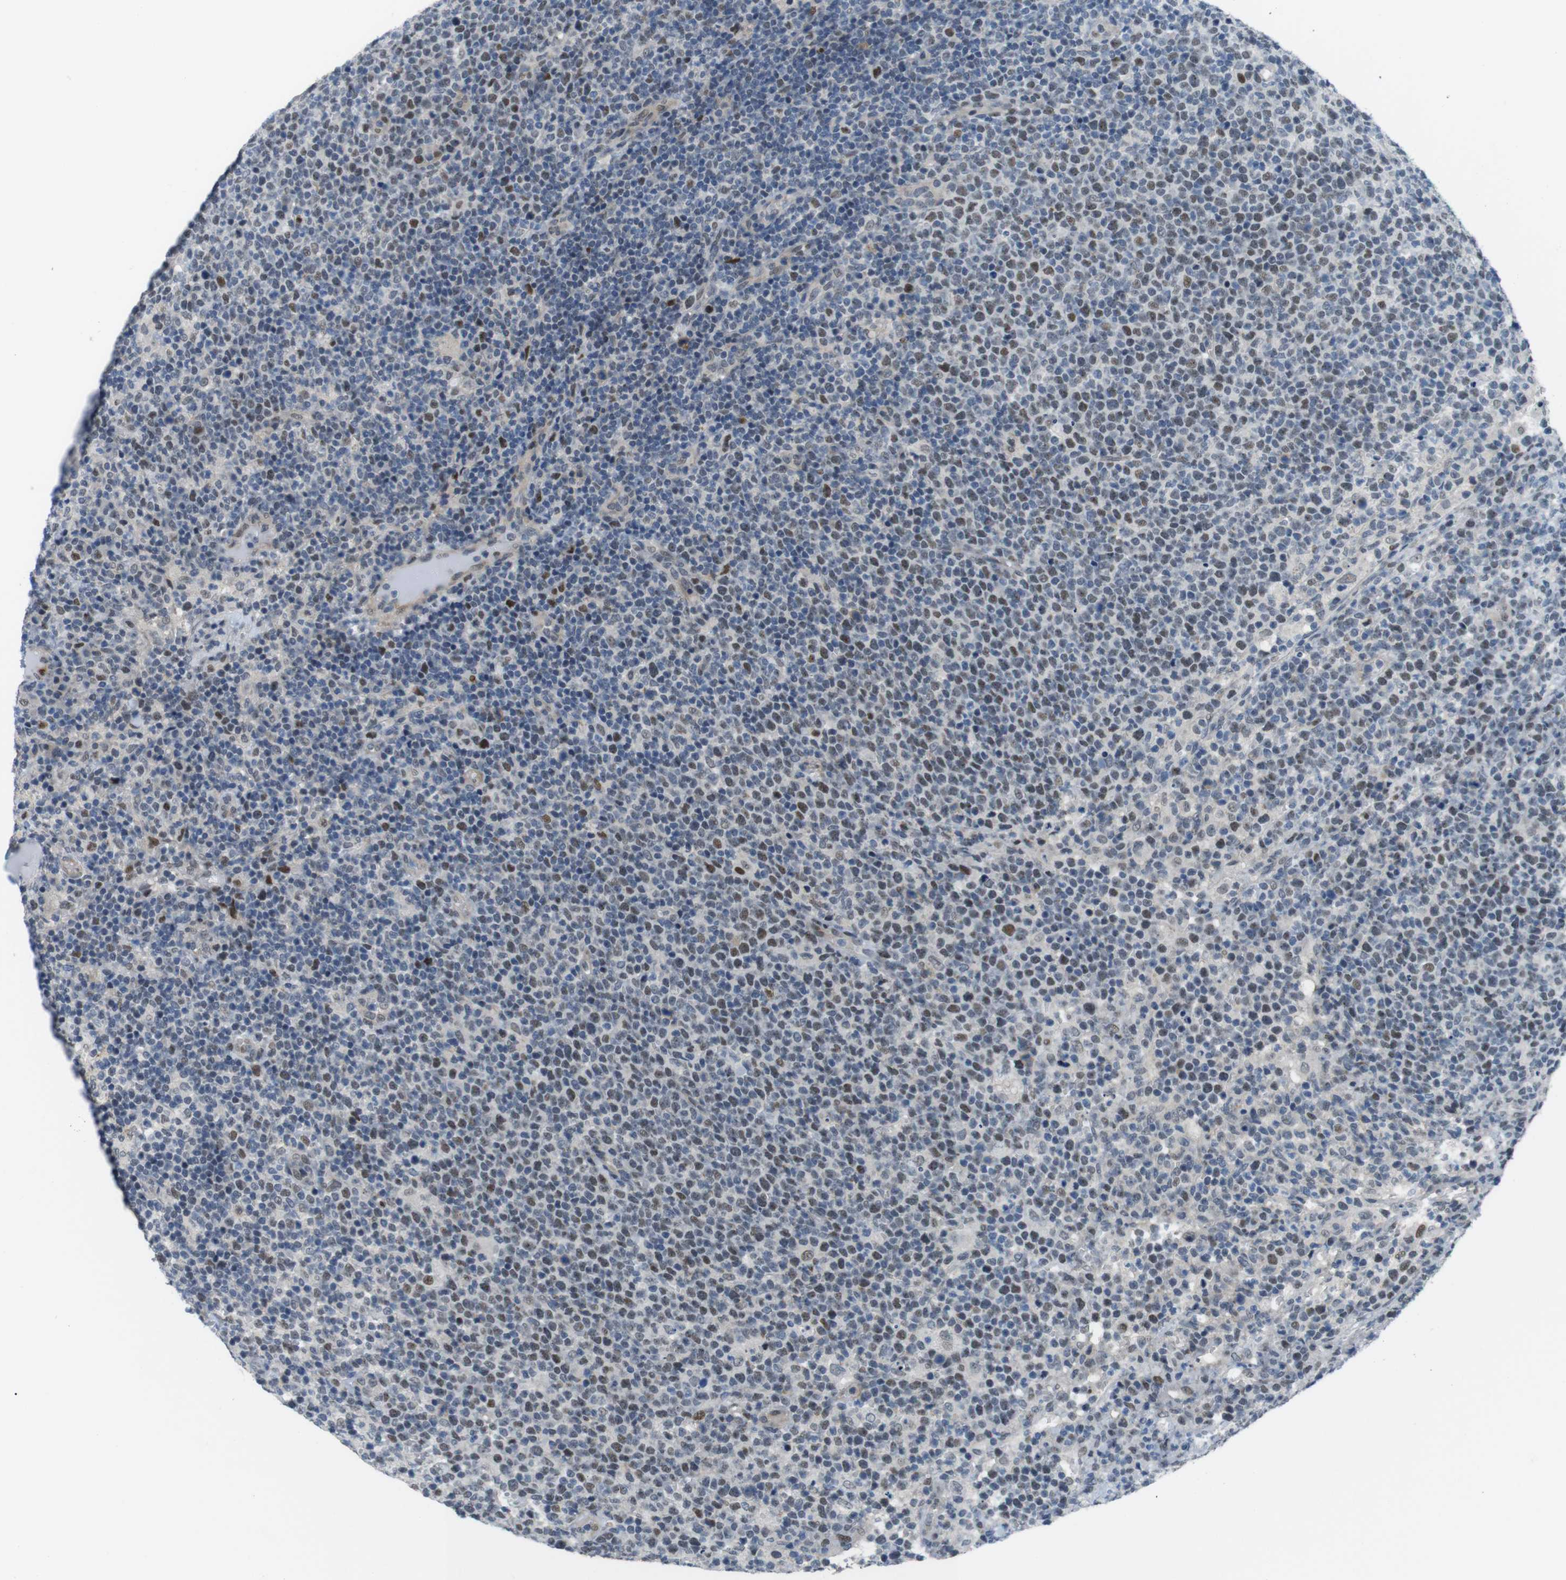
{"staining": {"intensity": "weak", "quantity": "25%-75%", "location": "nuclear"}, "tissue": "lymphoma", "cell_type": "Tumor cells", "image_type": "cancer", "snomed": [{"axis": "morphology", "description": "Malignant lymphoma, non-Hodgkin's type, High grade"}, {"axis": "topography", "description": "Lymph node"}], "caption": "Immunohistochemistry (IHC) (DAB (3,3'-diaminobenzidine)) staining of human high-grade malignant lymphoma, non-Hodgkin's type shows weak nuclear protein positivity in approximately 25%-75% of tumor cells.", "gene": "SMCO2", "patient": {"sex": "male", "age": 61}}